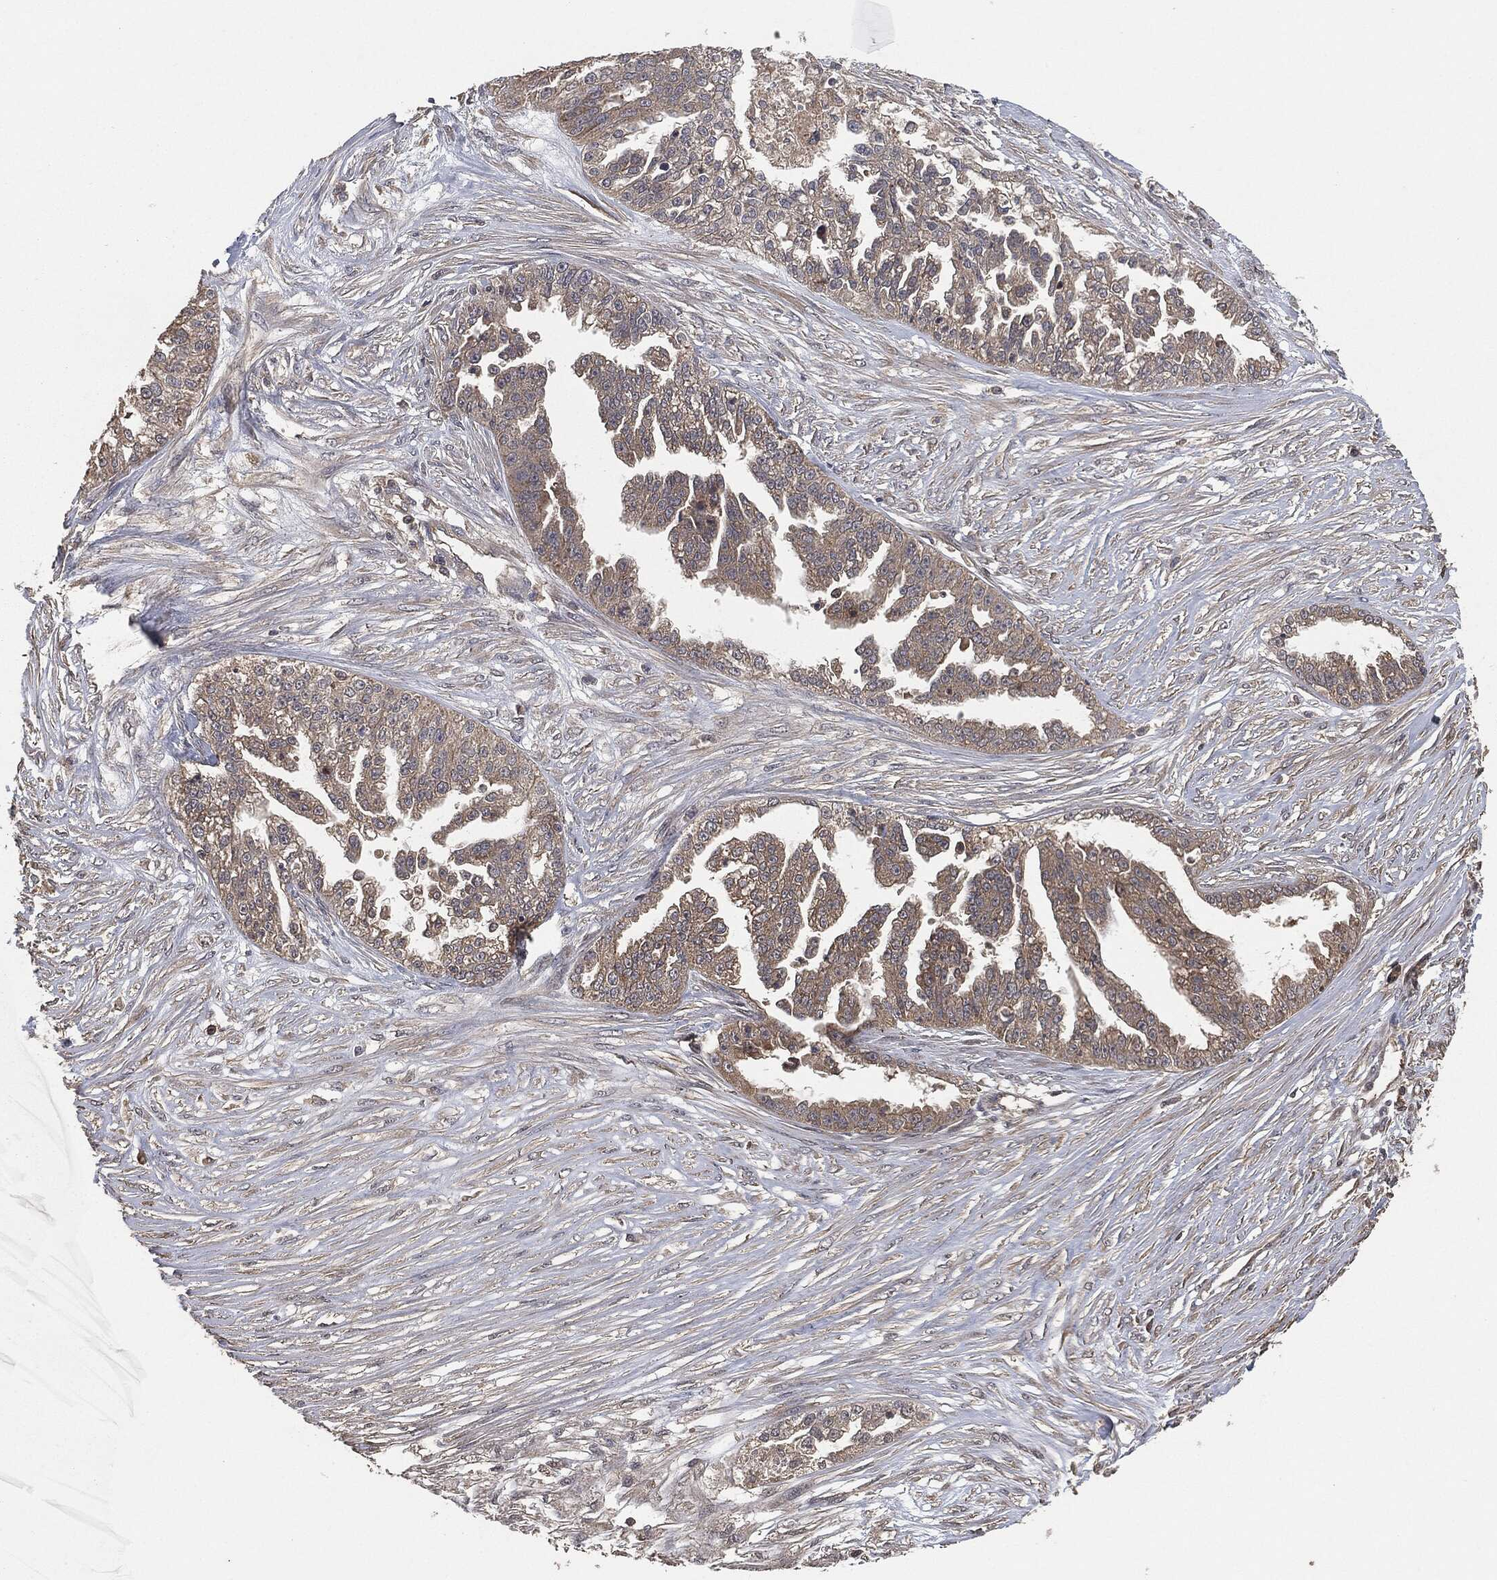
{"staining": {"intensity": "negative", "quantity": "none", "location": "none"}, "tissue": "ovarian cancer", "cell_type": "Tumor cells", "image_type": "cancer", "snomed": [{"axis": "morphology", "description": "Cystadenocarcinoma, serous, NOS"}, {"axis": "topography", "description": "Ovary"}], "caption": "IHC image of ovarian cancer (serous cystadenocarcinoma) stained for a protein (brown), which reveals no expression in tumor cells.", "gene": "ERBIN", "patient": {"sex": "female", "age": 58}}